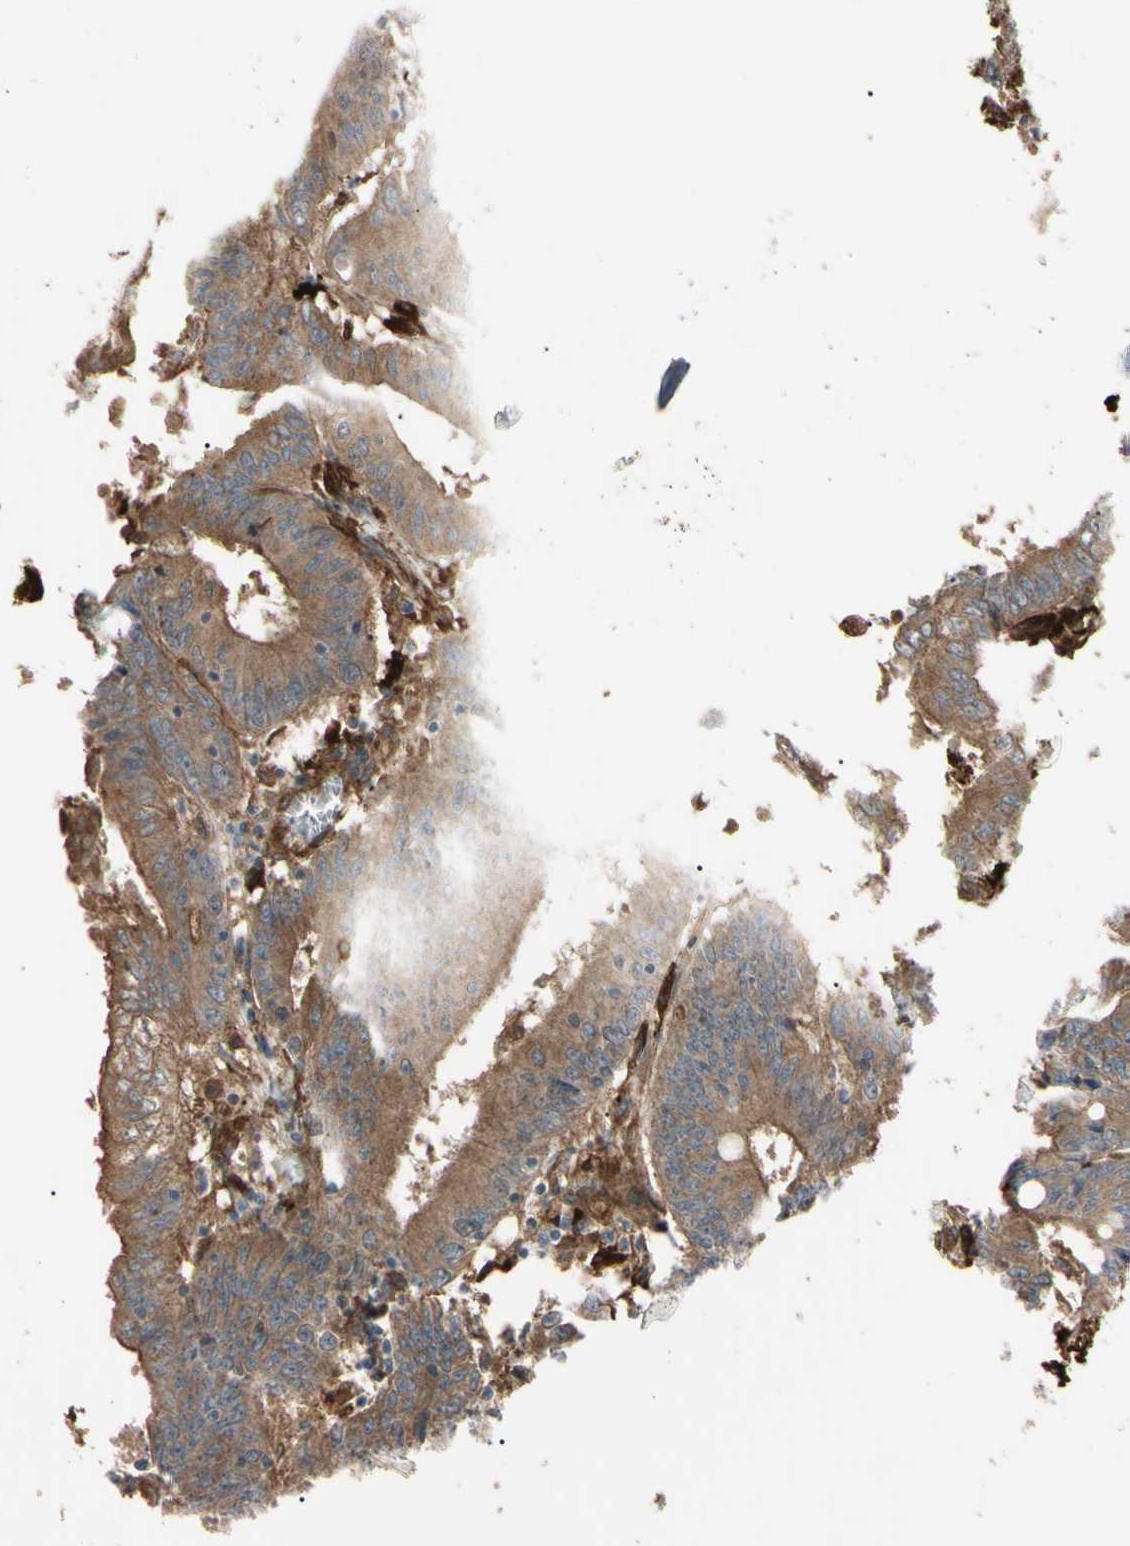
{"staining": {"intensity": "strong", "quantity": ">75%", "location": "cytoplasmic/membranous"}, "tissue": "colorectal cancer", "cell_type": "Tumor cells", "image_type": "cancer", "snomed": [{"axis": "morphology", "description": "Adenocarcinoma, NOS"}, {"axis": "topography", "description": "Colon"}], "caption": "Immunohistochemical staining of colorectal adenocarcinoma demonstrates high levels of strong cytoplasmic/membranous protein positivity in about >75% of tumor cells. (Stains: DAB in brown, nuclei in blue, Microscopy: brightfield microscopy at high magnification).", "gene": "PTPN12", "patient": {"sex": "male", "age": 45}}